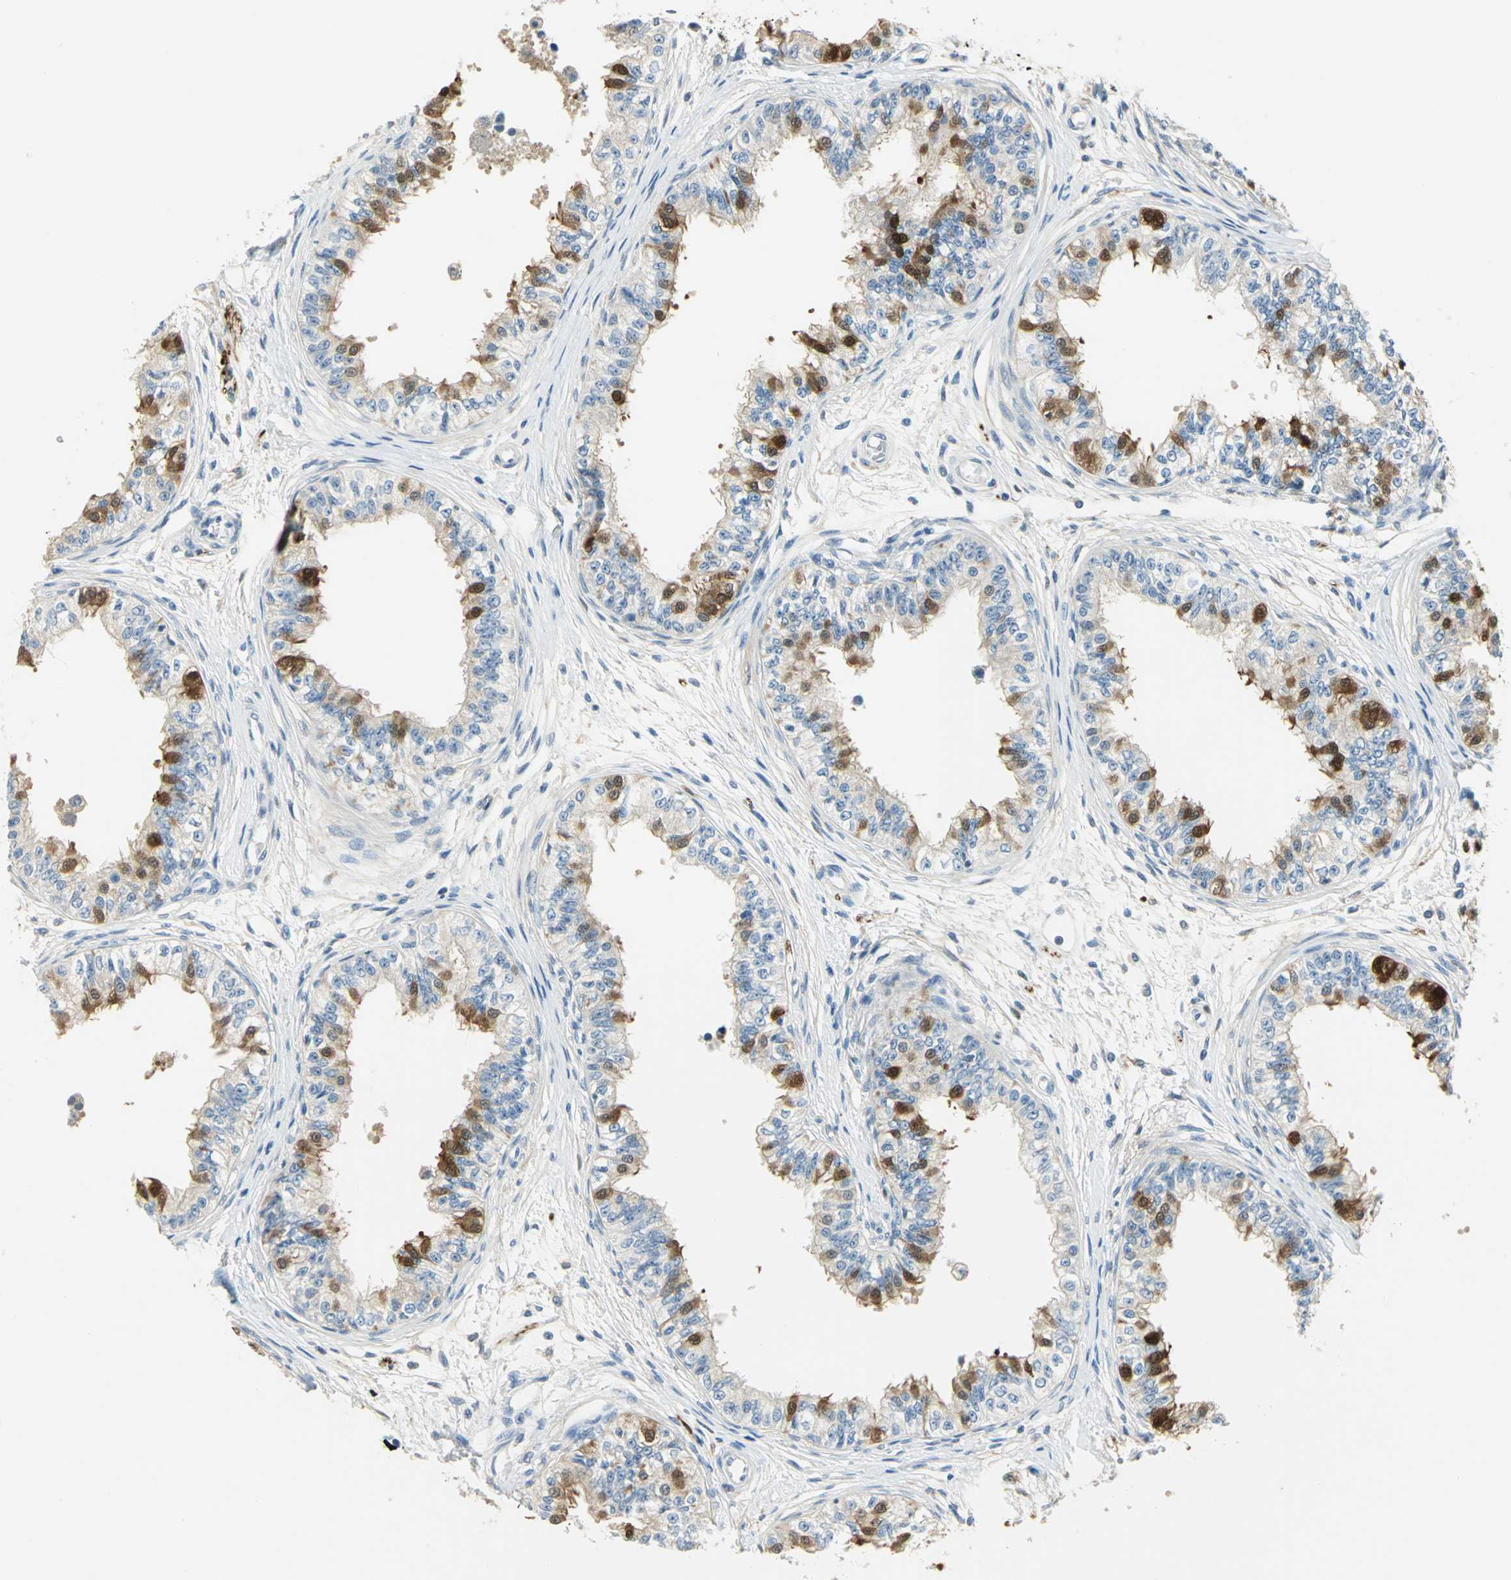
{"staining": {"intensity": "strong", "quantity": "<25%", "location": "cytoplasmic/membranous,nuclear"}, "tissue": "epididymis", "cell_type": "Glandular cells", "image_type": "normal", "snomed": [{"axis": "morphology", "description": "Normal tissue, NOS"}, {"axis": "morphology", "description": "Adenocarcinoma, metastatic, NOS"}, {"axis": "topography", "description": "Testis"}, {"axis": "topography", "description": "Epididymis"}], "caption": "Strong cytoplasmic/membranous,nuclear staining is seen in approximately <25% of glandular cells in normal epididymis.", "gene": "UCHL1", "patient": {"sex": "male", "age": 26}}